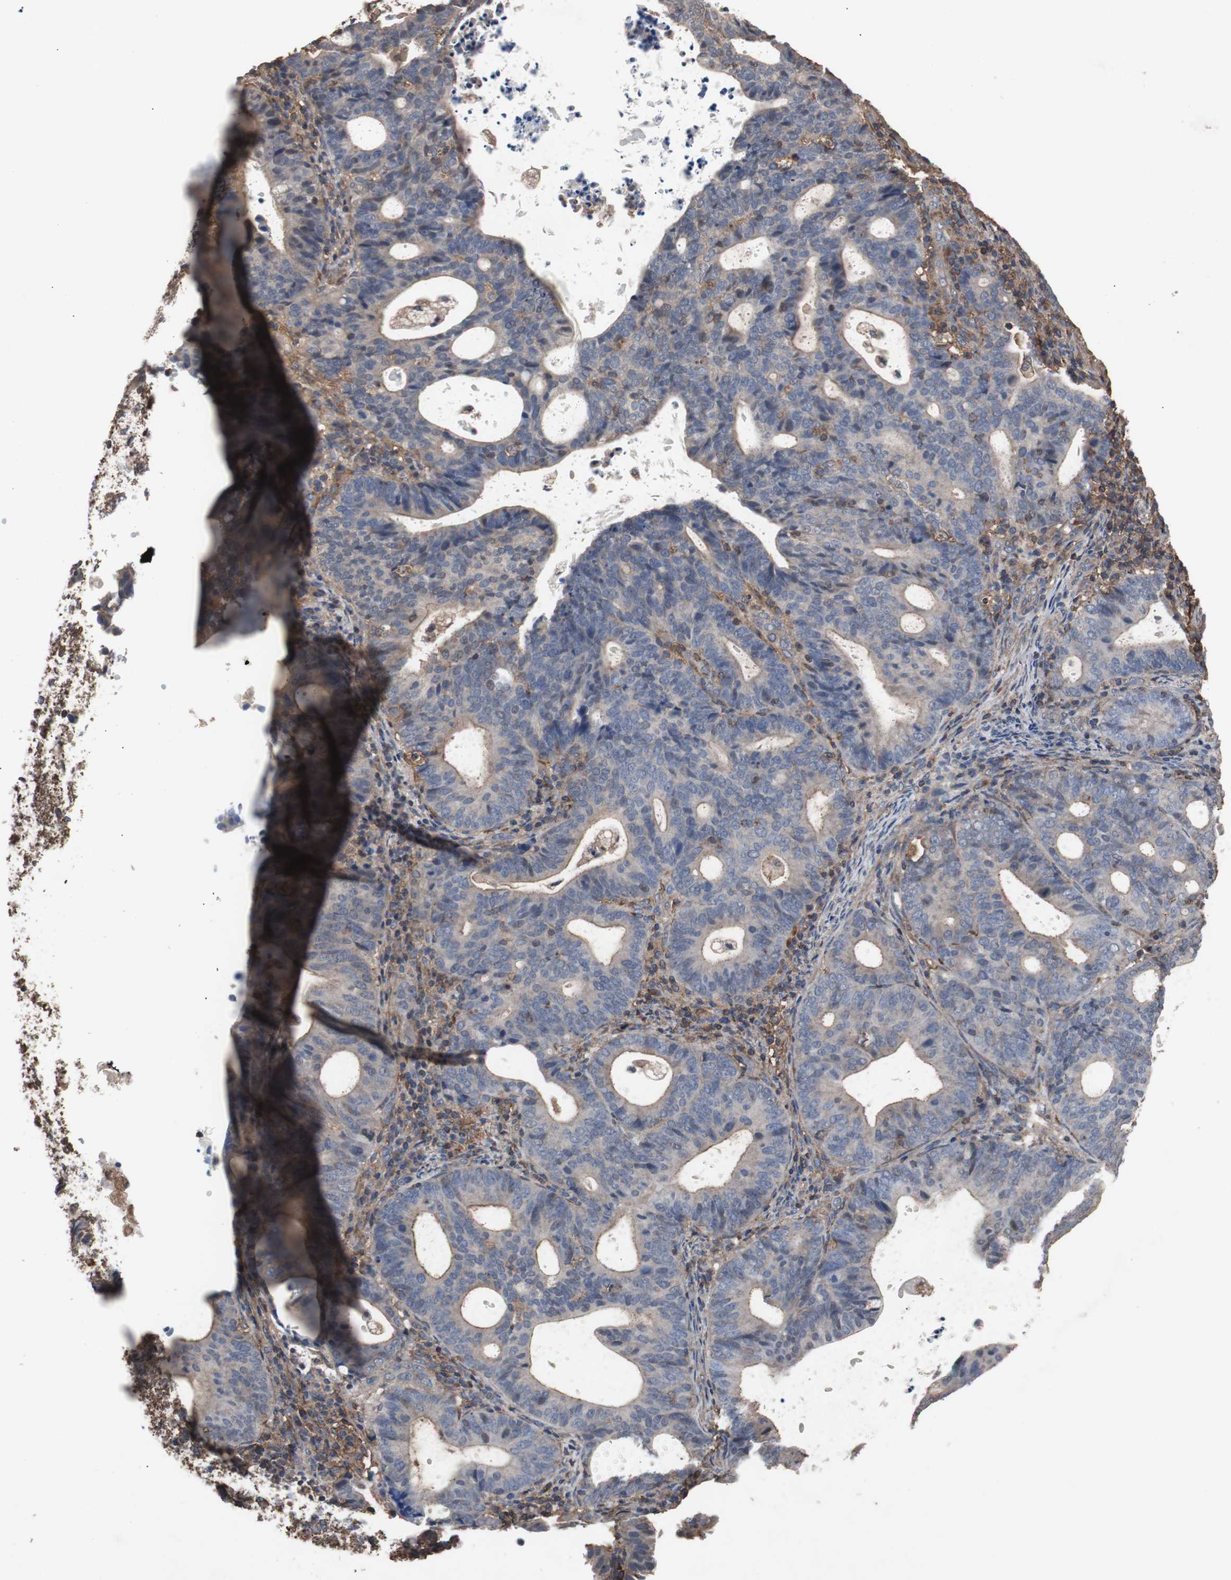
{"staining": {"intensity": "weak", "quantity": "25%-75%", "location": "cytoplasmic/membranous"}, "tissue": "endometrial cancer", "cell_type": "Tumor cells", "image_type": "cancer", "snomed": [{"axis": "morphology", "description": "Adenocarcinoma, NOS"}, {"axis": "topography", "description": "Uterus"}], "caption": "Immunohistochemical staining of endometrial cancer exhibits low levels of weak cytoplasmic/membranous protein positivity in approximately 25%-75% of tumor cells.", "gene": "COL6A2", "patient": {"sex": "female", "age": 83}}